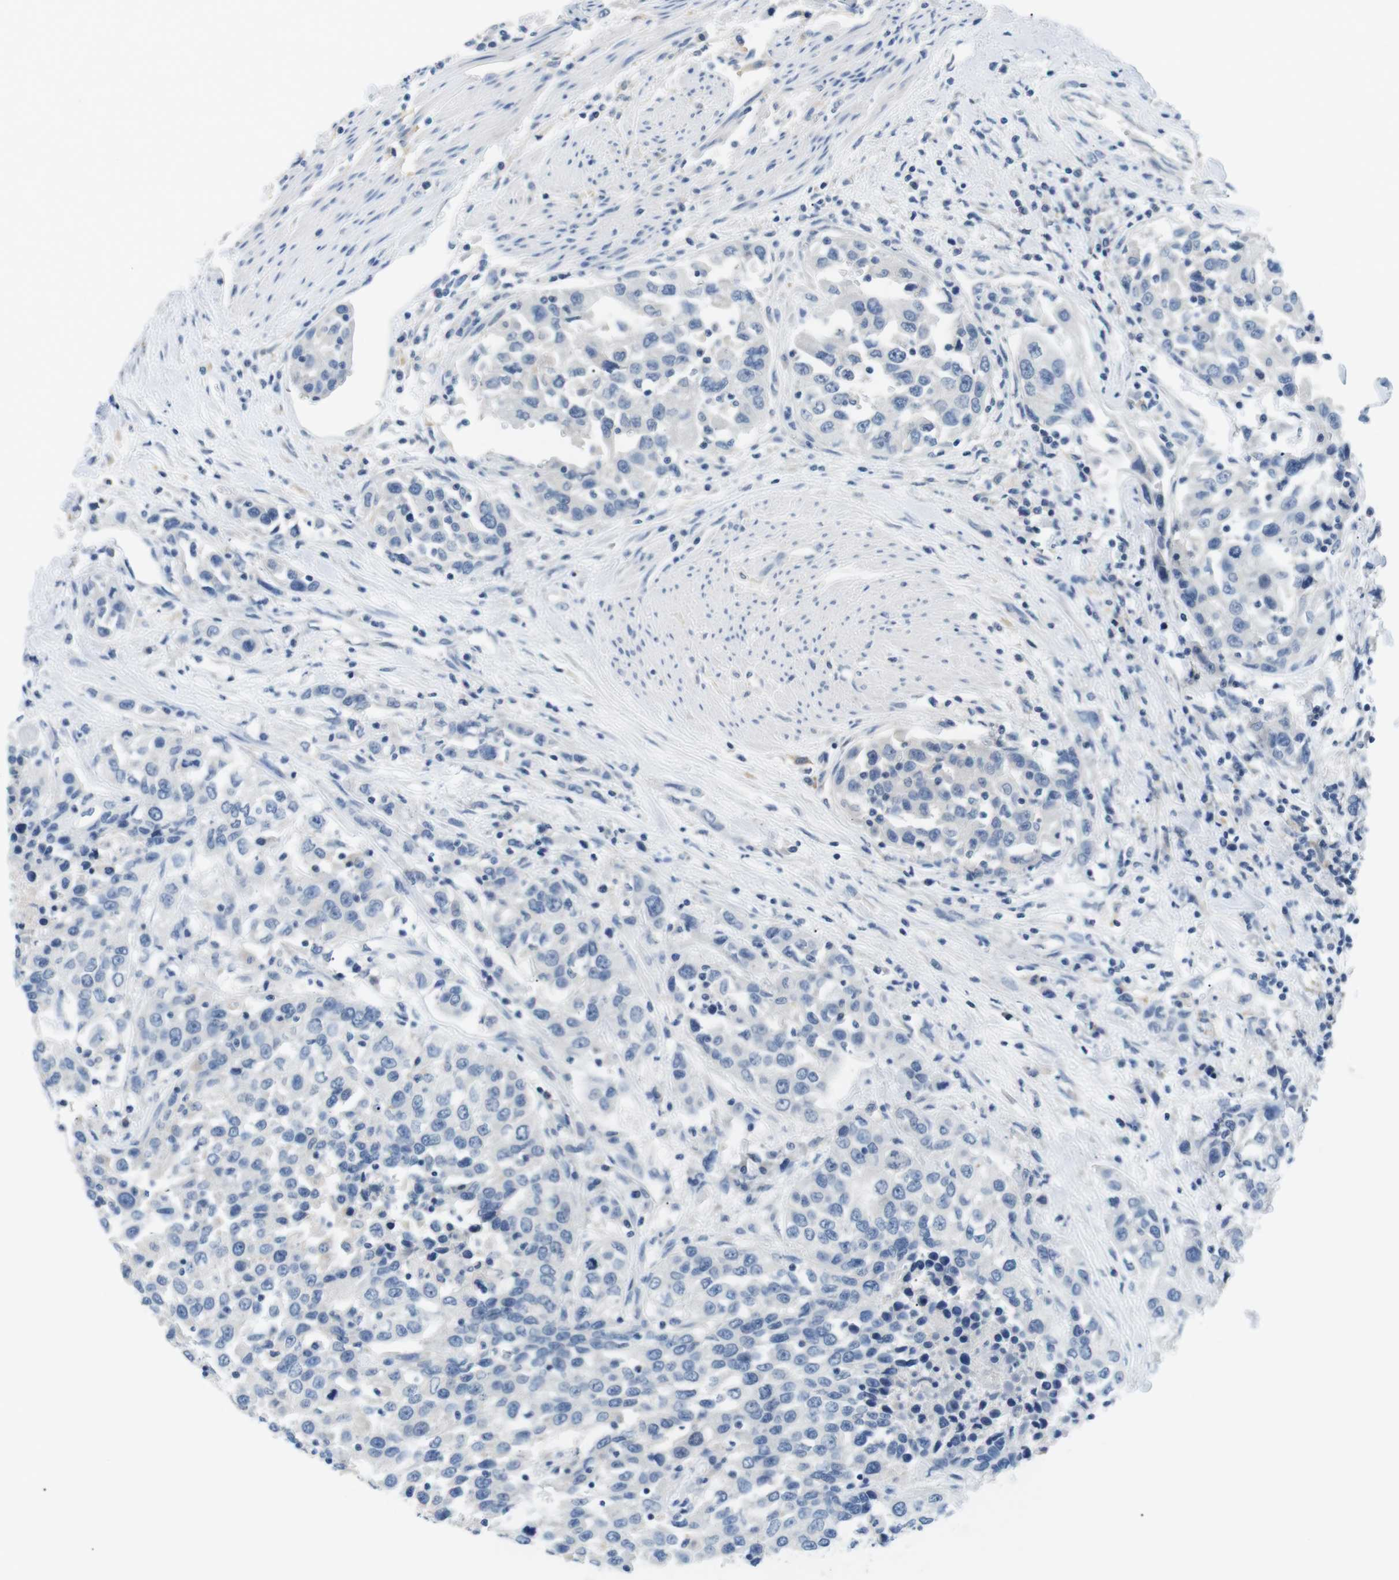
{"staining": {"intensity": "negative", "quantity": "none", "location": "none"}, "tissue": "urothelial cancer", "cell_type": "Tumor cells", "image_type": "cancer", "snomed": [{"axis": "morphology", "description": "Urothelial carcinoma, High grade"}, {"axis": "topography", "description": "Urinary bladder"}], "caption": "The histopathology image displays no significant expression in tumor cells of urothelial cancer.", "gene": "FCGRT", "patient": {"sex": "female", "age": 80}}